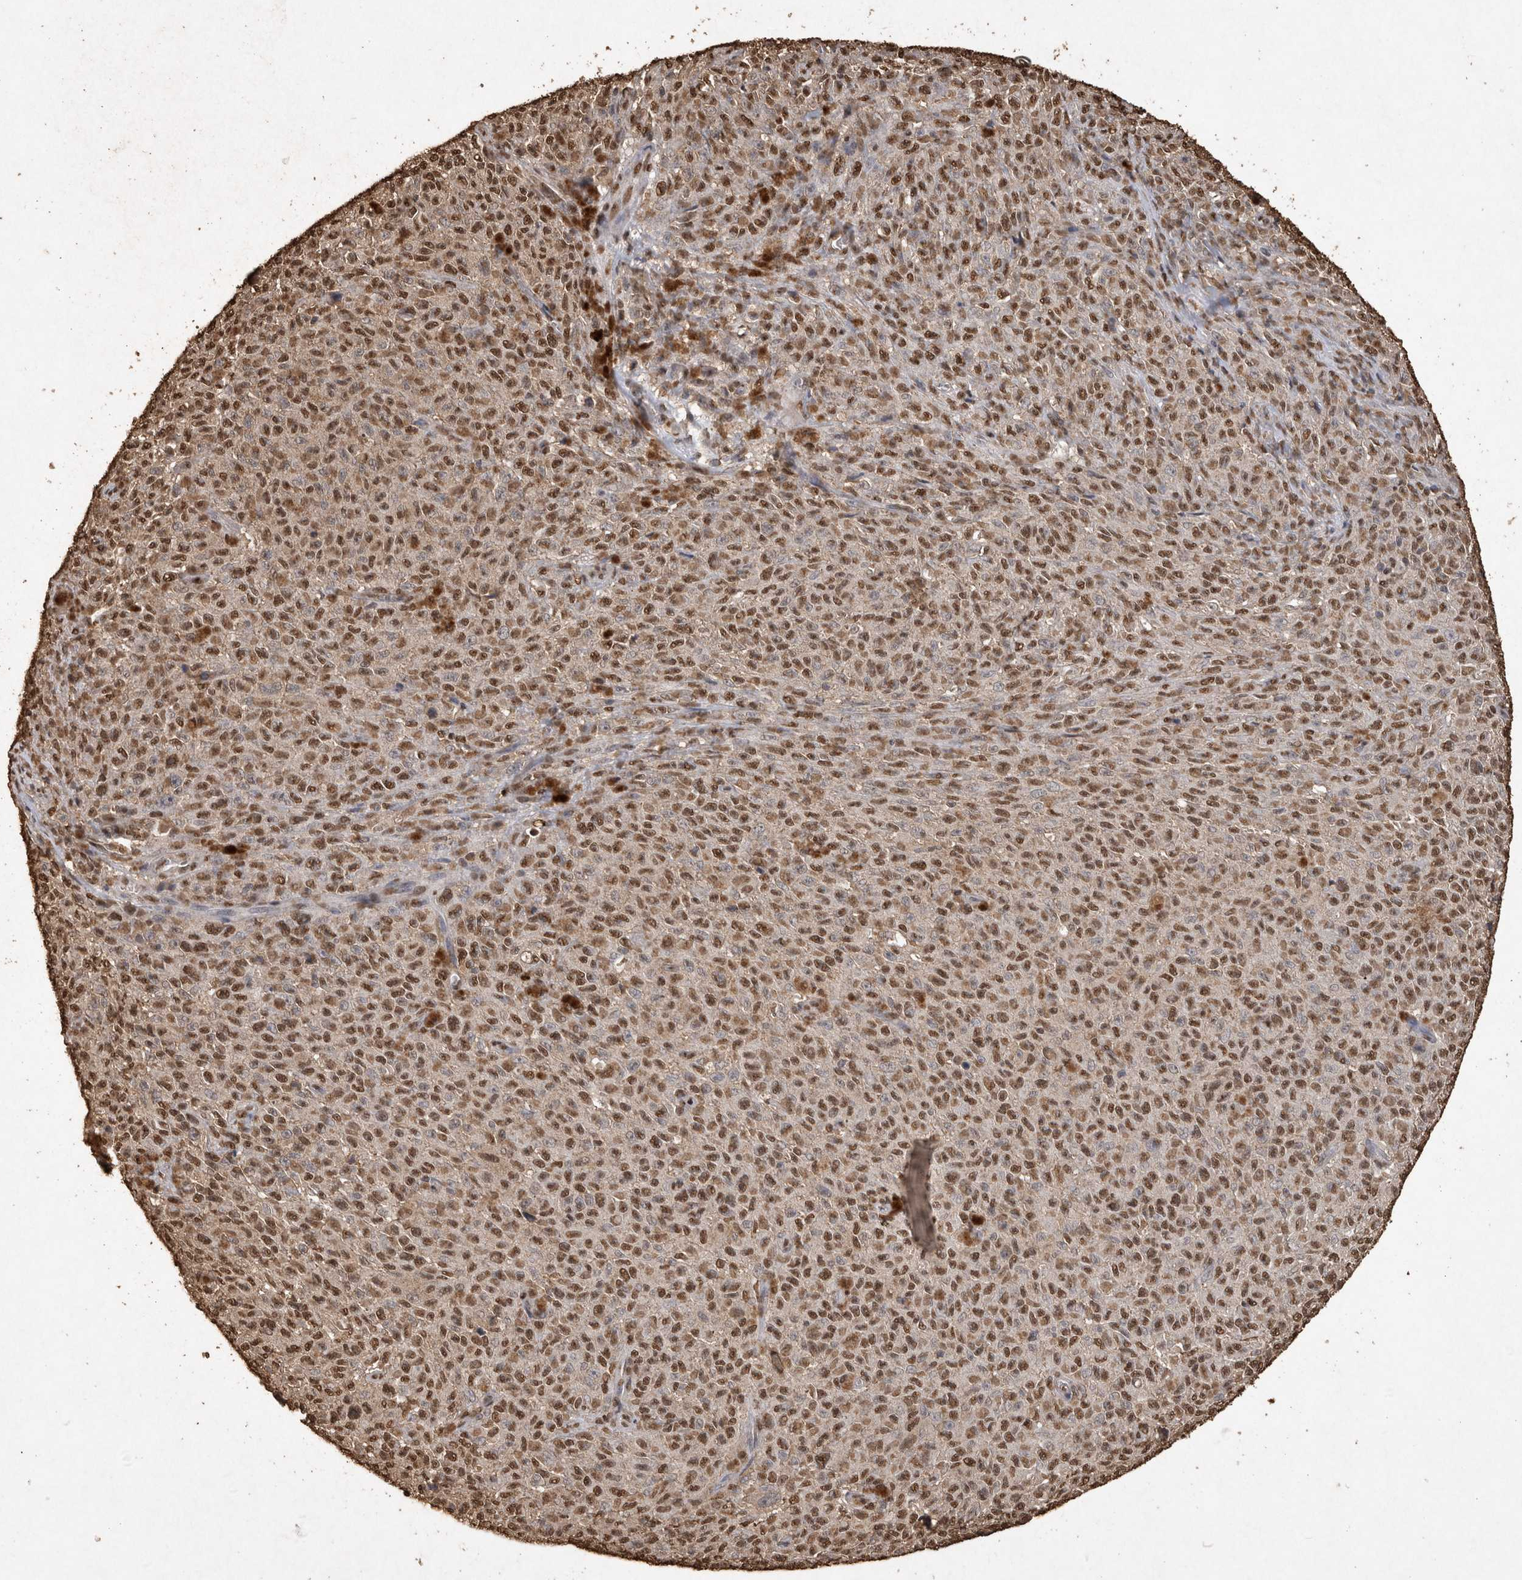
{"staining": {"intensity": "moderate", "quantity": ">75%", "location": "nuclear"}, "tissue": "melanoma", "cell_type": "Tumor cells", "image_type": "cancer", "snomed": [{"axis": "morphology", "description": "Malignant melanoma, NOS"}, {"axis": "topography", "description": "Skin"}], "caption": "A histopathology image showing moderate nuclear expression in approximately >75% of tumor cells in melanoma, as visualized by brown immunohistochemical staining.", "gene": "OAS2", "patient": {"sex": "female", "age": 82}}